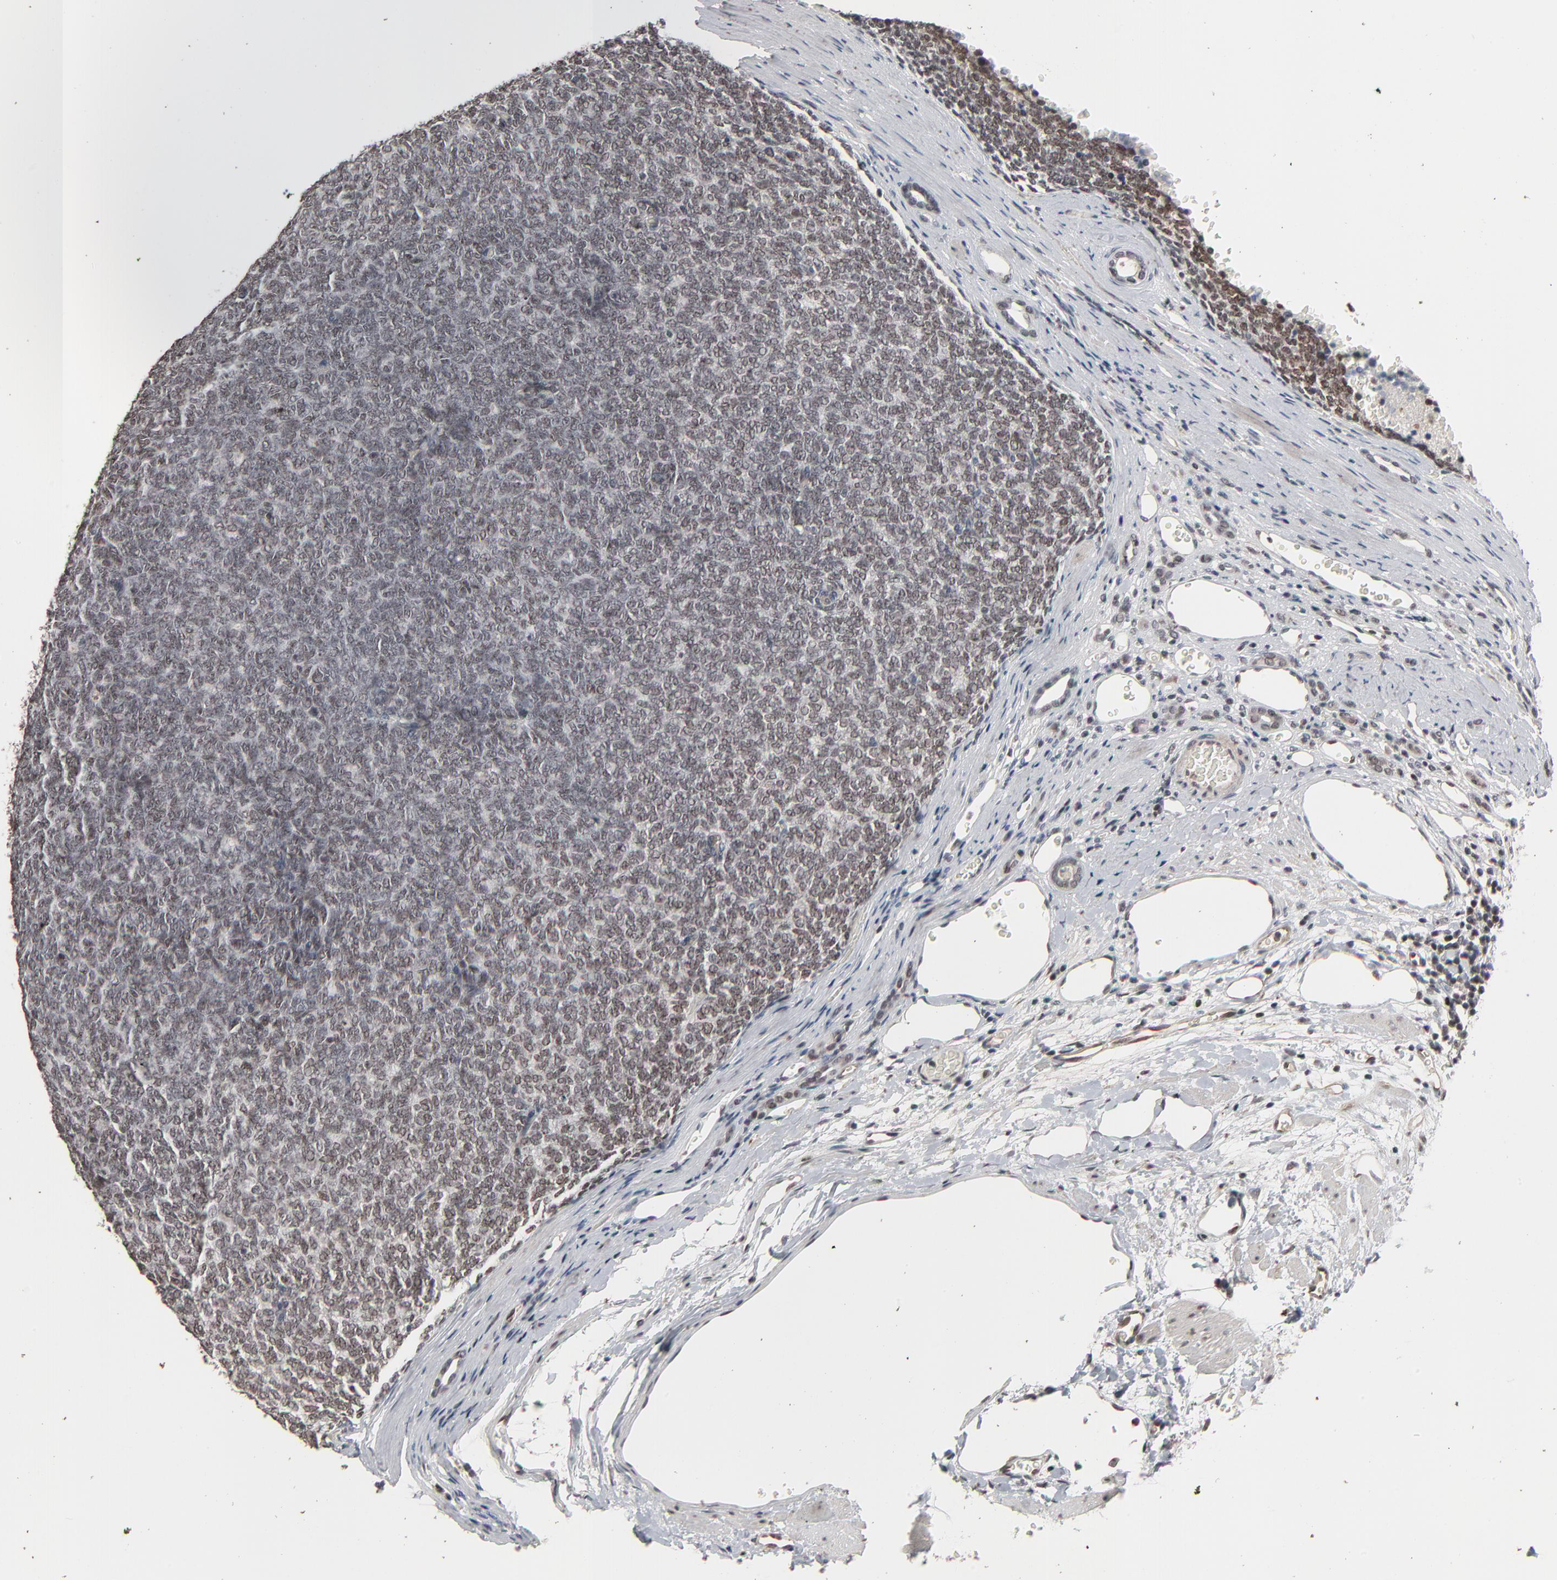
{"staining": {"intensity": "negative", "quantity": "none", "location": "none"}, "tissue": "renal cancer", "cell_type": "Tumor cells", "image_type": "cancer", "snomed": [{"axis": "morphology", "description": "Neoplasm, malignant, NOS"}, {"axis": "topography", "description": "Kidney"}], "caption": "DAB (3,3'-diaminobenzidine) immunohistochemical staining of human malignant neoplasm (renal) displays no significant staining in tumor cells.", "gene": "ZNF419", "patient": {"sex": "male", "age": 28}}